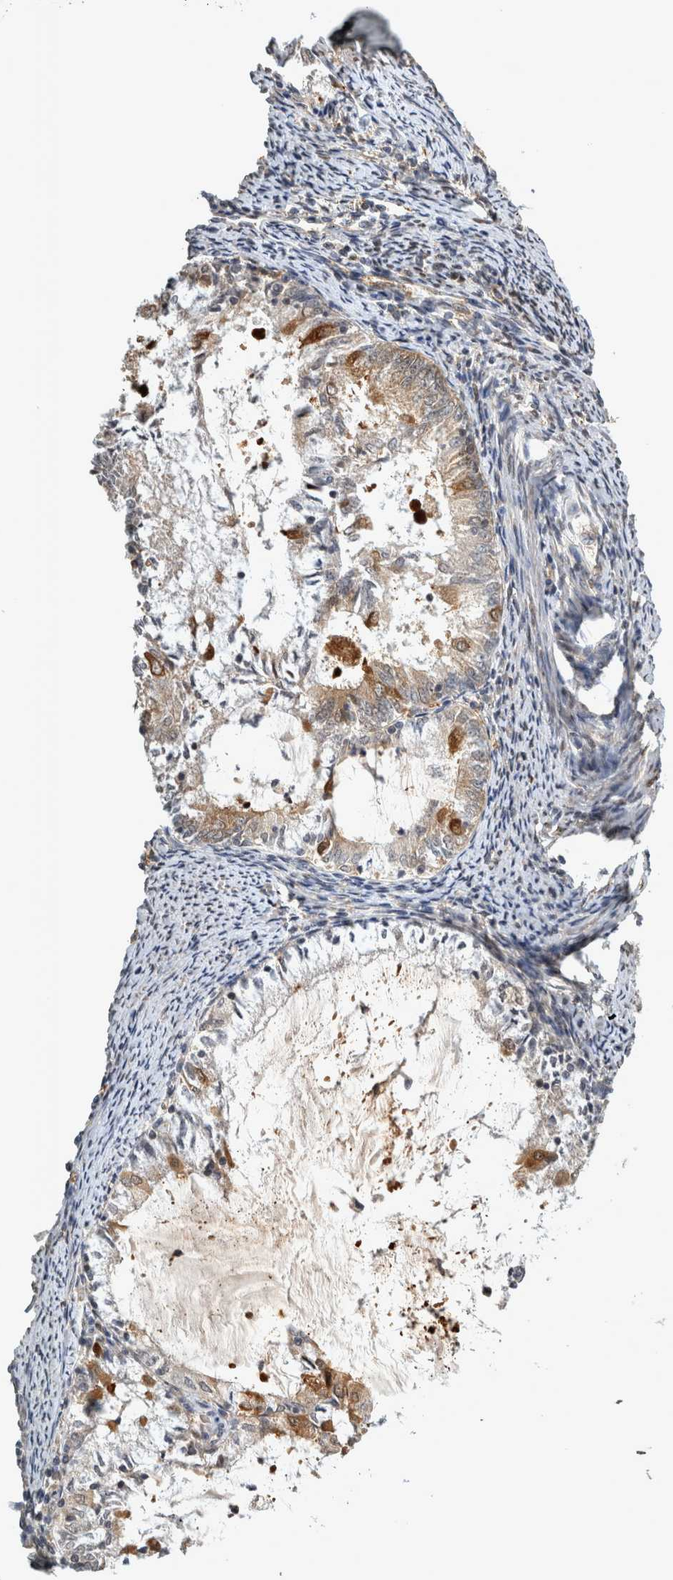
{"staining": {"intensity": "moderate", "quantity": "<25%", "location": "cytoplasmic/membranous"}, "tissue": "endometrial cancer", "cell_type": "Tumor cells", "image_type": "cancer", "snomed": [{"axis": "morphology", "description": "Adenocarcinoma, NOS"}, {"axis": "topography", "description": "Endometrium"}], "caption": "Protein expression analysis of endometrial adenocarcinoma displays moderate cytoplasmic/membranous staining in about <25% of tumor cells. Using DAB (3,3'-diaminobenzidine) (brown) and hematoxylin (blue) stains, captured at high magnification using brightfield microscopy.", "gene": "TRMT61B", "patient": {"sex": "female", "age": 57}}